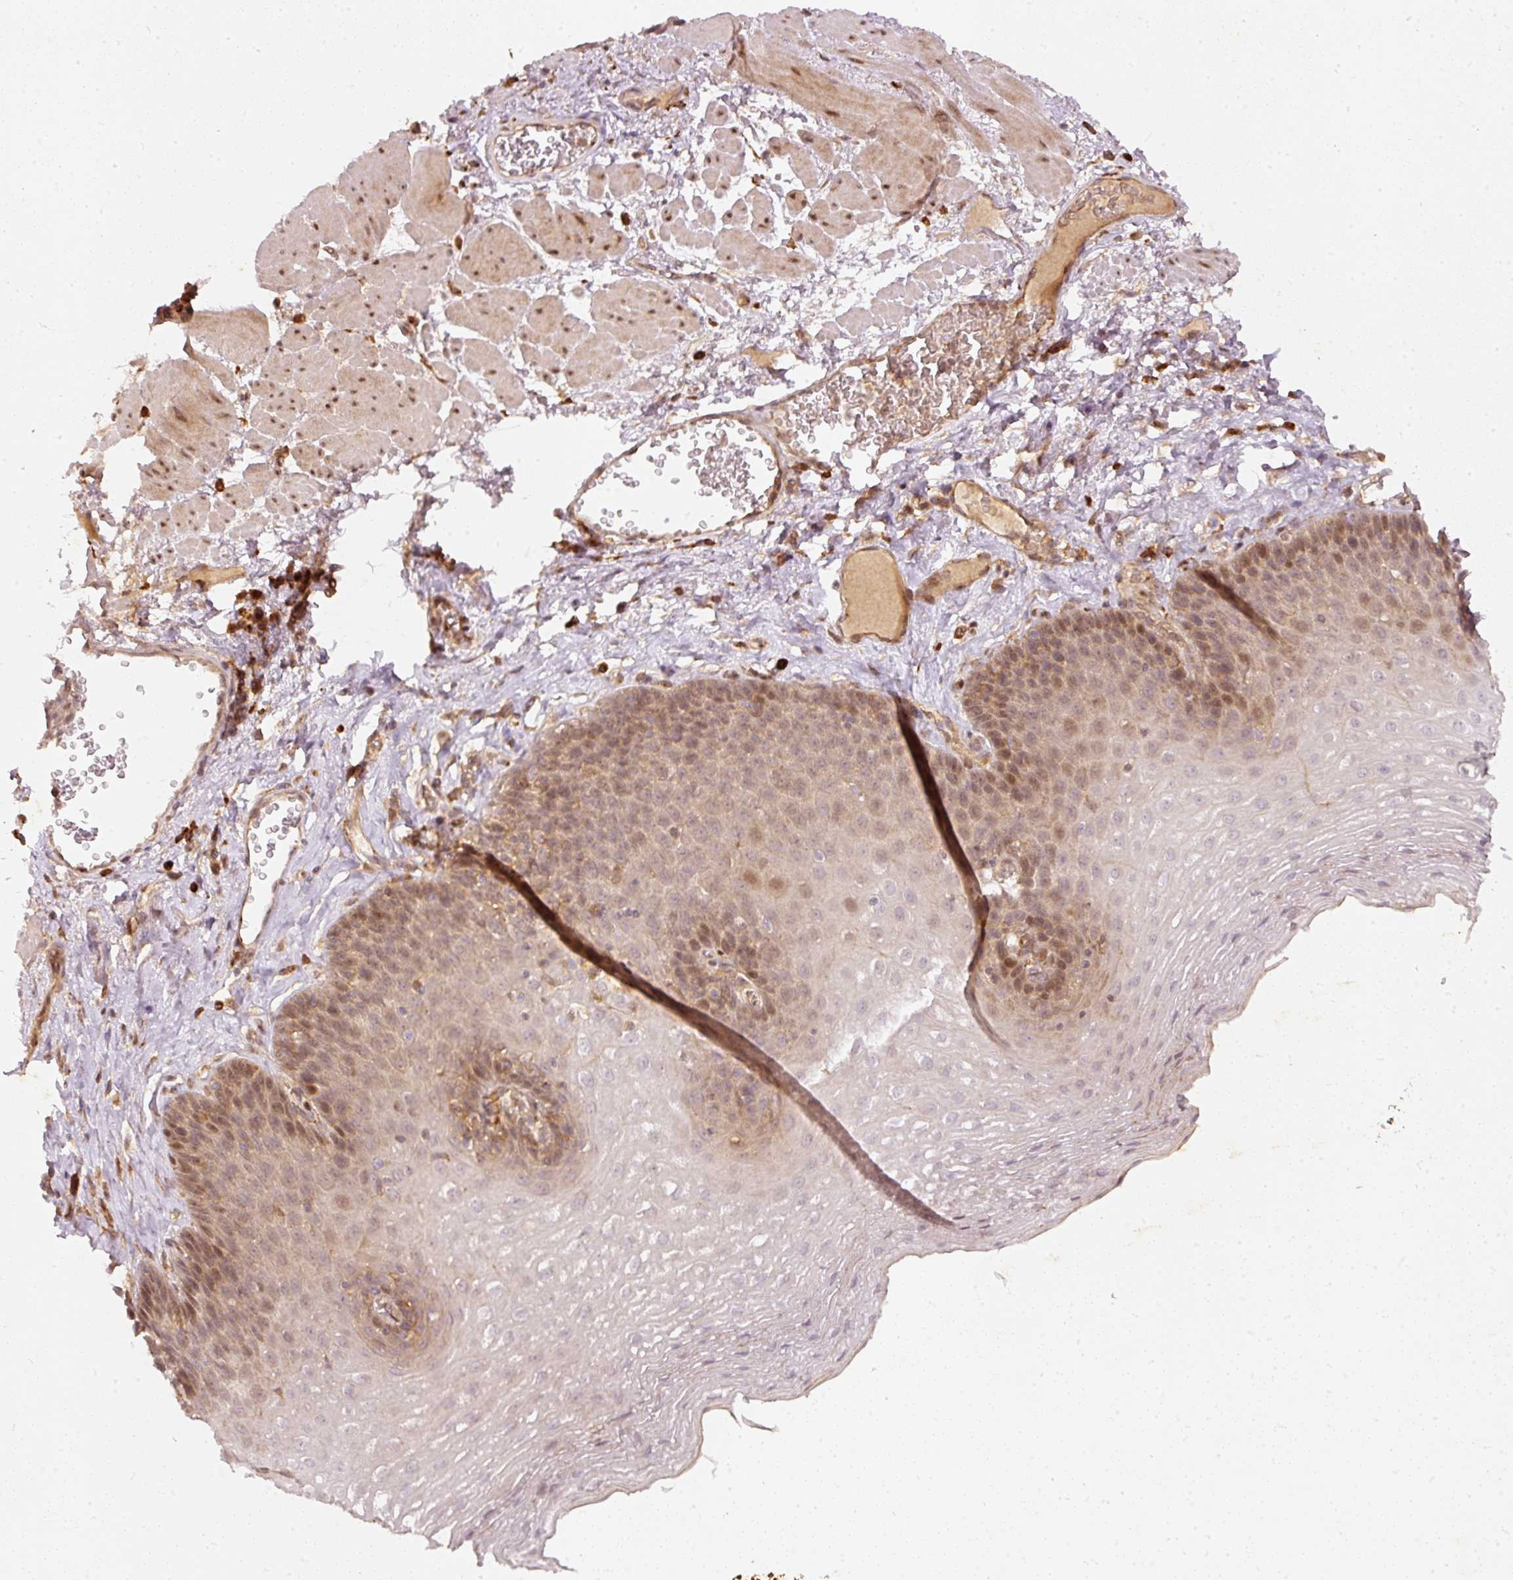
{"staining": {"intensity": "moderate", "quantity": "25%-75%", "location": "nuclear"}, "tissue": "esophagus", "cell_type": "Squamous epithelial cells", "image_type": "normal", "snomed": [{"axis": "morphology", "description": "Normal tissue, NOS"}, {"axis": "topography", "description": "Esophagus"}], "caption": "A high-resolution histopathology image shows immunohistochemistry (IHC) staining of benign esophagus, which demonstrates moderate nuclear staining in approximately 25%-75% of squamous epithelial cells. The staining was performed using DAB to visualize the protein expression in brown, while the nuclei were stained in blue with hematoxylin (Magnification: 20x).", "gene": "ZNF580", "patient": {"sex": "female", "age": 66}}